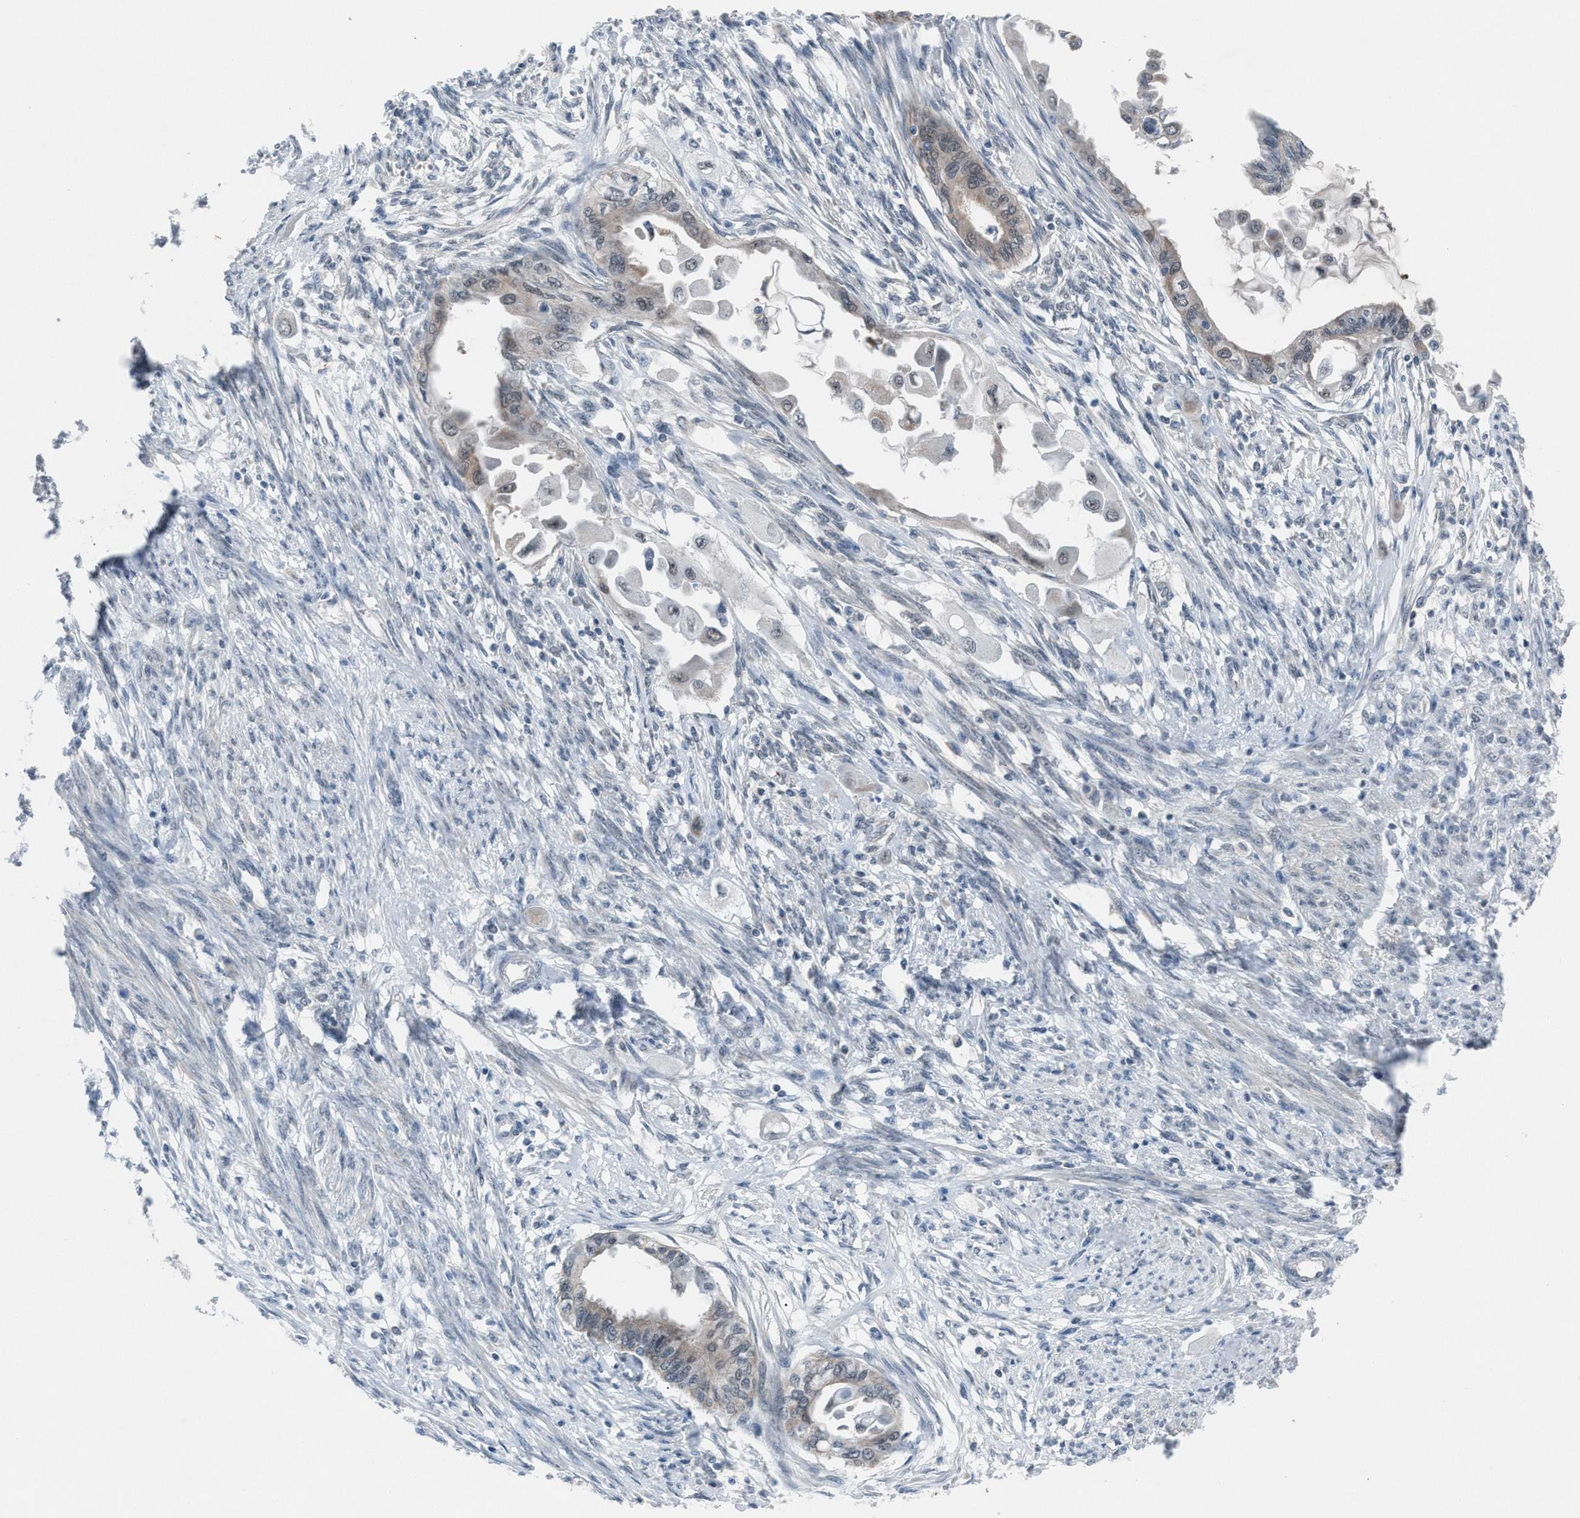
{"staining": {"intensity": "weak", "quantity": "<25%", "location": "cytoplasmic/membranous"}, "tissue": "cervical cancer", "cell_type": "Tumor cells", "image_type": "cancer", "snomed": [{"axis": "morphology", "description": "Normal tissue, NOS"}, {"axis": "morphology", "description": "Adenocarcinoma, NOS"}, {"axis": "topography", "description": "Cervix"}, {"axis": "topography", "description": "Endometrium"}], "caption": "Cervical cancer (adenocarcinoma) was stained to show a protein in brown. There is no significant staining in tumor cells.", "gene": "ANAPC11", "patient": {"sex": "female", "age": 86}}